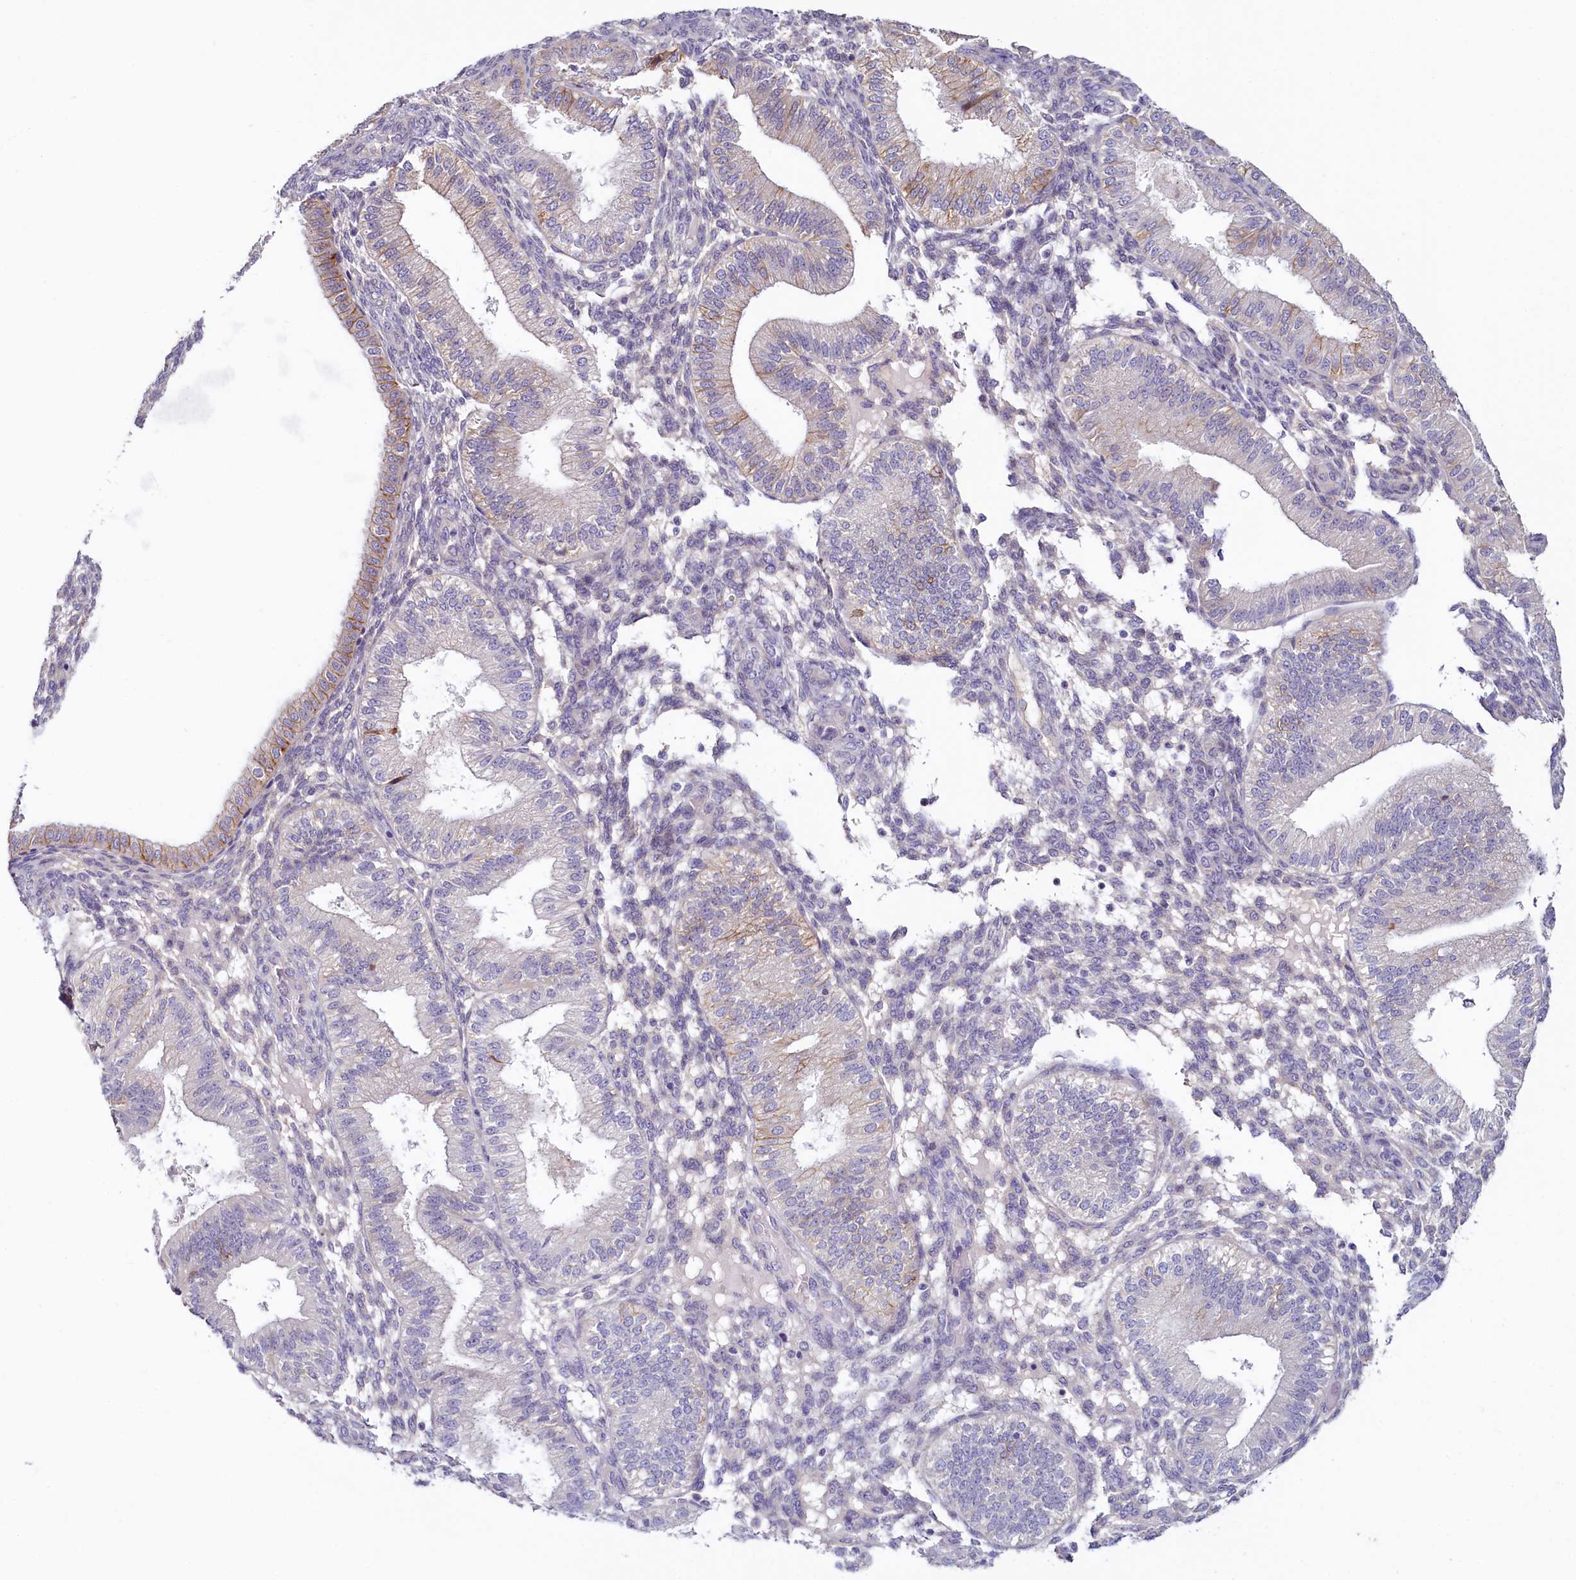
{"staining": {"intensity": "negative", "quantity": "none", "location": "none"}, "tissue": "endometrium", "cell_type": "Cells in endometrial stroma", "image_type": "normal", "snomed": [{"axis": "morphology", "description": "Normal tissue, NOS"}, {"axis": "topography", "description": "Endometrium"}], "caption": "Immunohistochemical staining of benign human endometrium displays no significant expression in cells in endometrial stroma.", "gene": "PDE6D", "patient": {"sex": "female", "age": 39}}